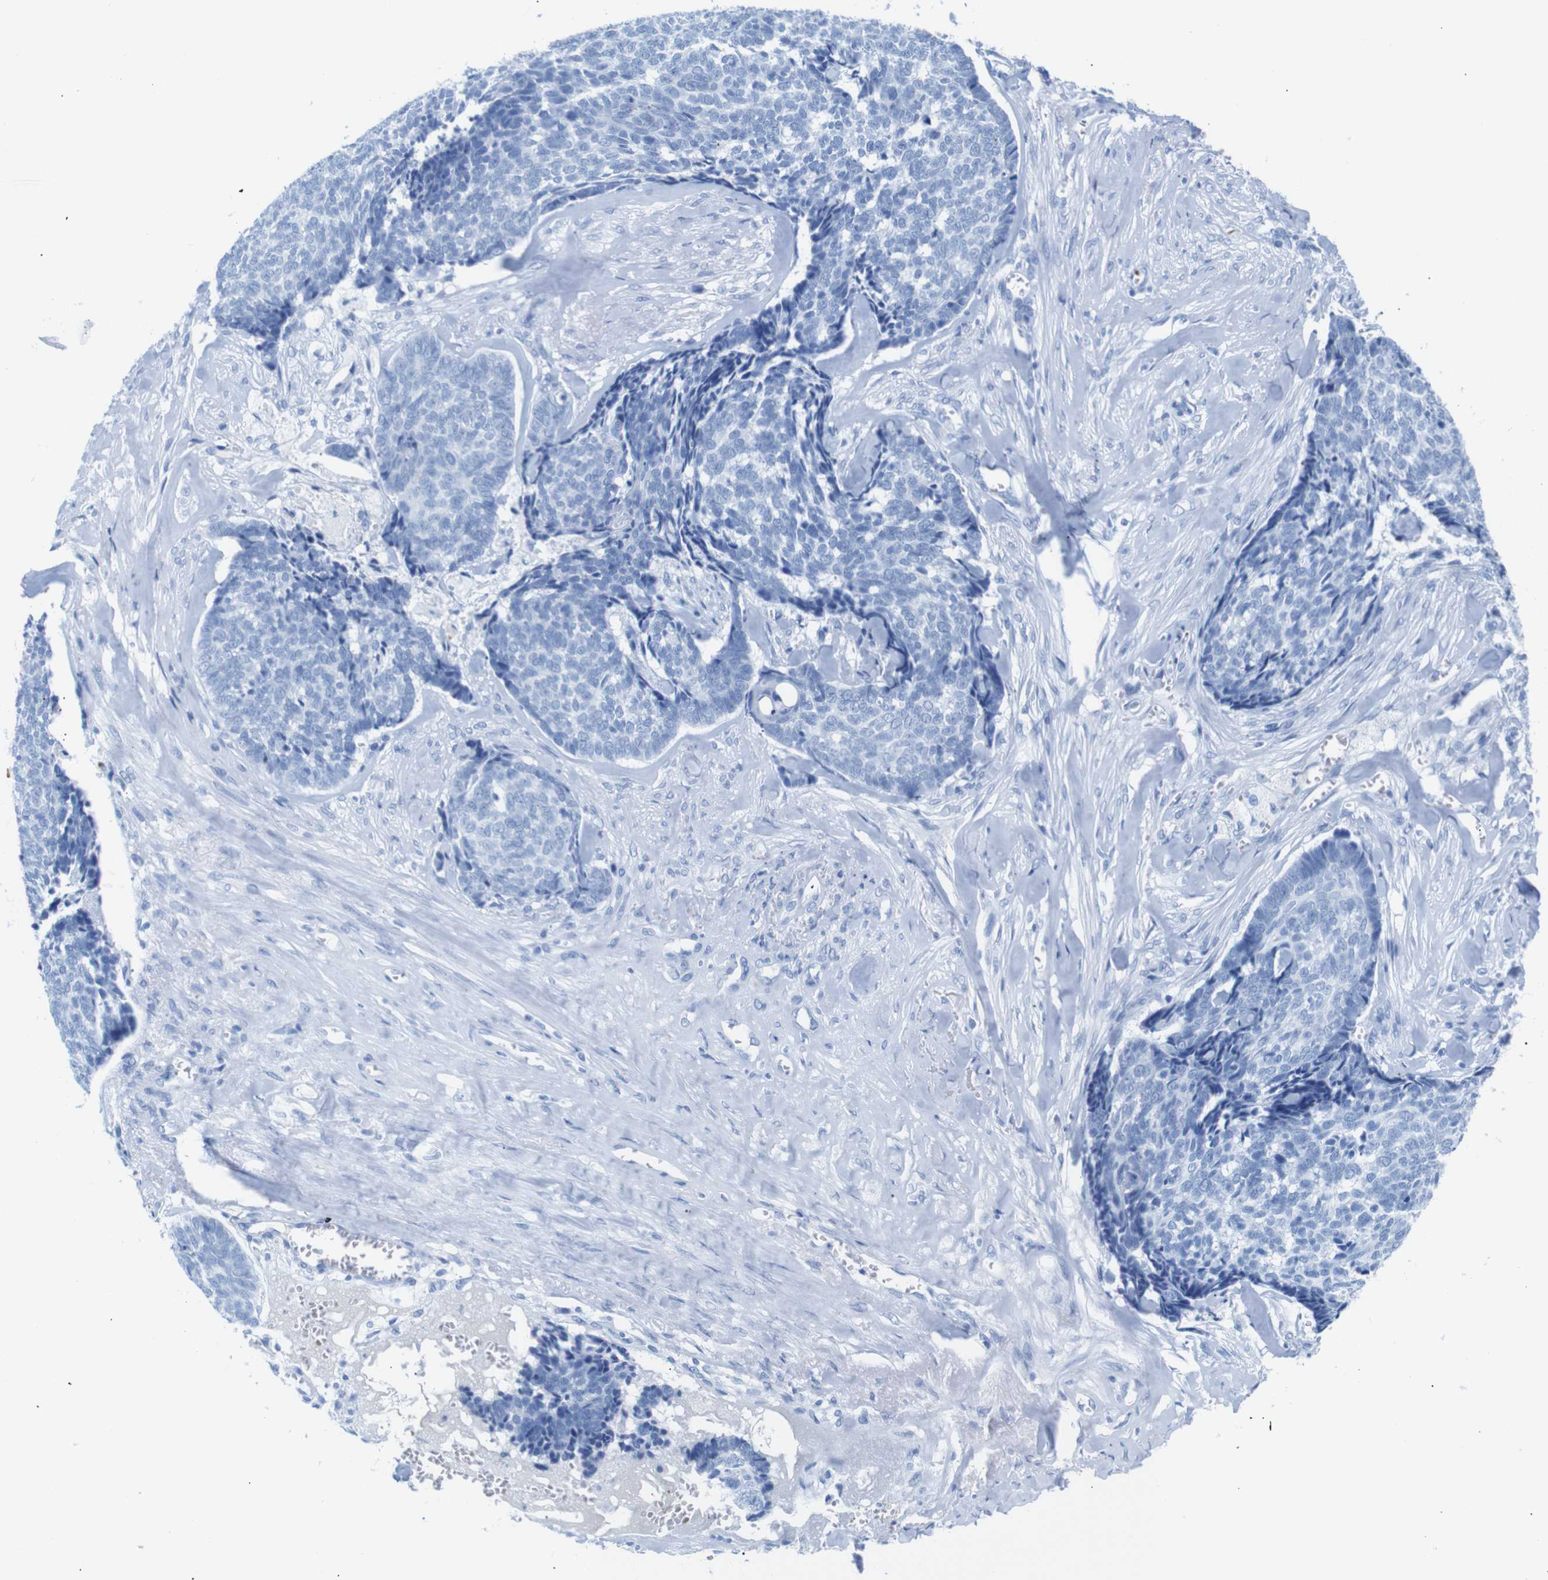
{"staining": {"intensity": "negative", "quantity": "none", "location": "none"}, "tissue": "skin cancer", "cell_type": "Tumor cells", "image_type": "cancer", "snomed": [{"axis": "morphology", "description": "Basal cell carcinoma"}, {"axis": "topography", "description": "Skin"}], "caption": "DAB immunohistochemical staining of human basal cell carcinoma (skin) exhibits no significant positivity in tumor cells.", "gene": "ERVMER34-1", "patient": {"sex": "male", "age": 84}}